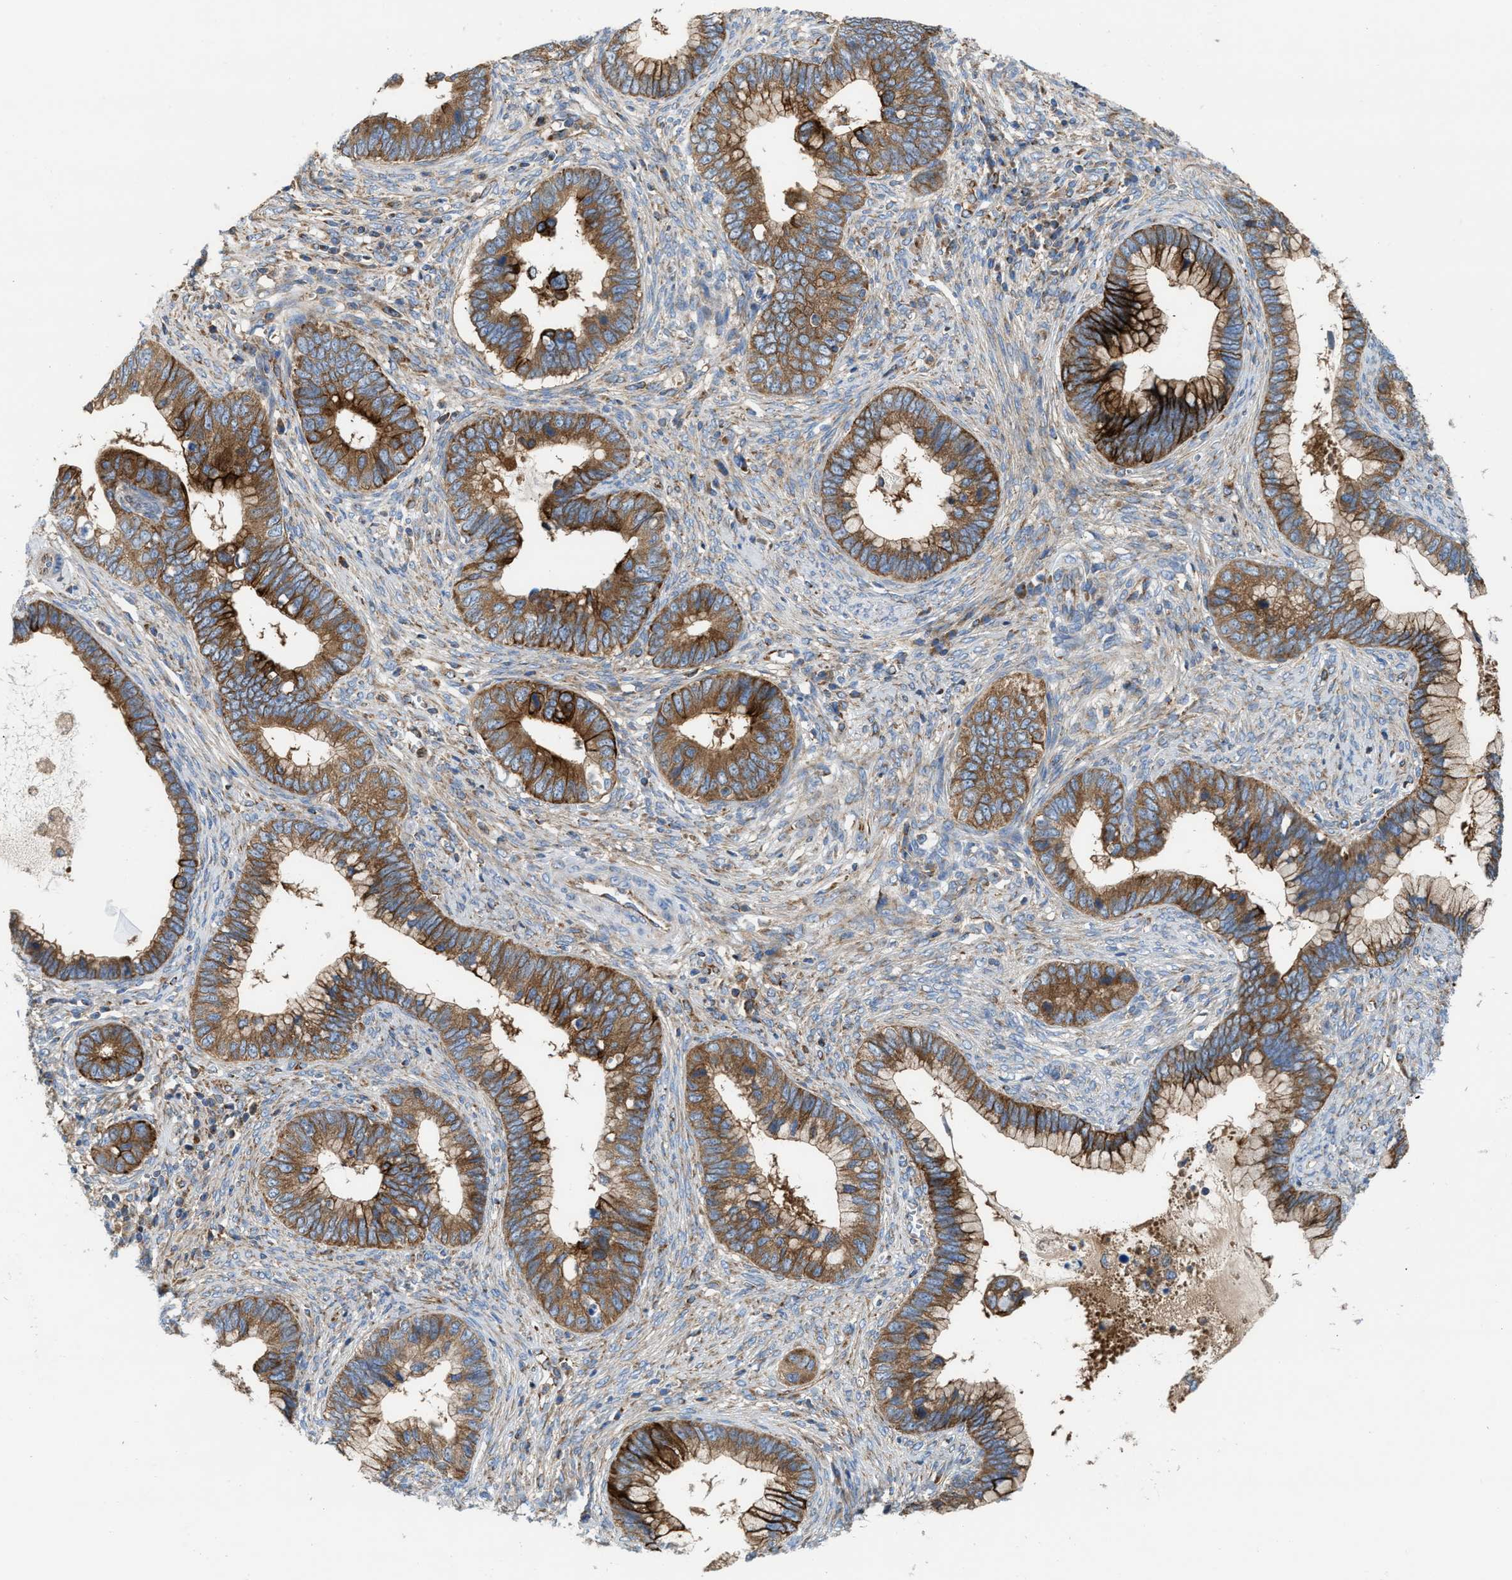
{"staining": {"intensity": "strong", "quantity": ">75%", "location": "cytoplasmic/membranous"}, "tissue": "cervical cancer", "cell_type": "Tumor cells", "image_type": "cancer", "snomed": [{"axis": "morphology", "description": "Adenocarcinoma, NOS"}, {"axis": "topography", "description": "Cervix"}], "caption": "Brown immunohistochemical staining in human adenocarcinoma (cervical) demonstrates strong cytoplasmic/membranous expression in approximately >75% of tumor cells. (DAB (3,3'-diaminobenzidine) IHC, brown staining for protein, blue staining for nuclei).", "gene": "TBC1D15", "patient": {"sex": "female", "age": 44}}